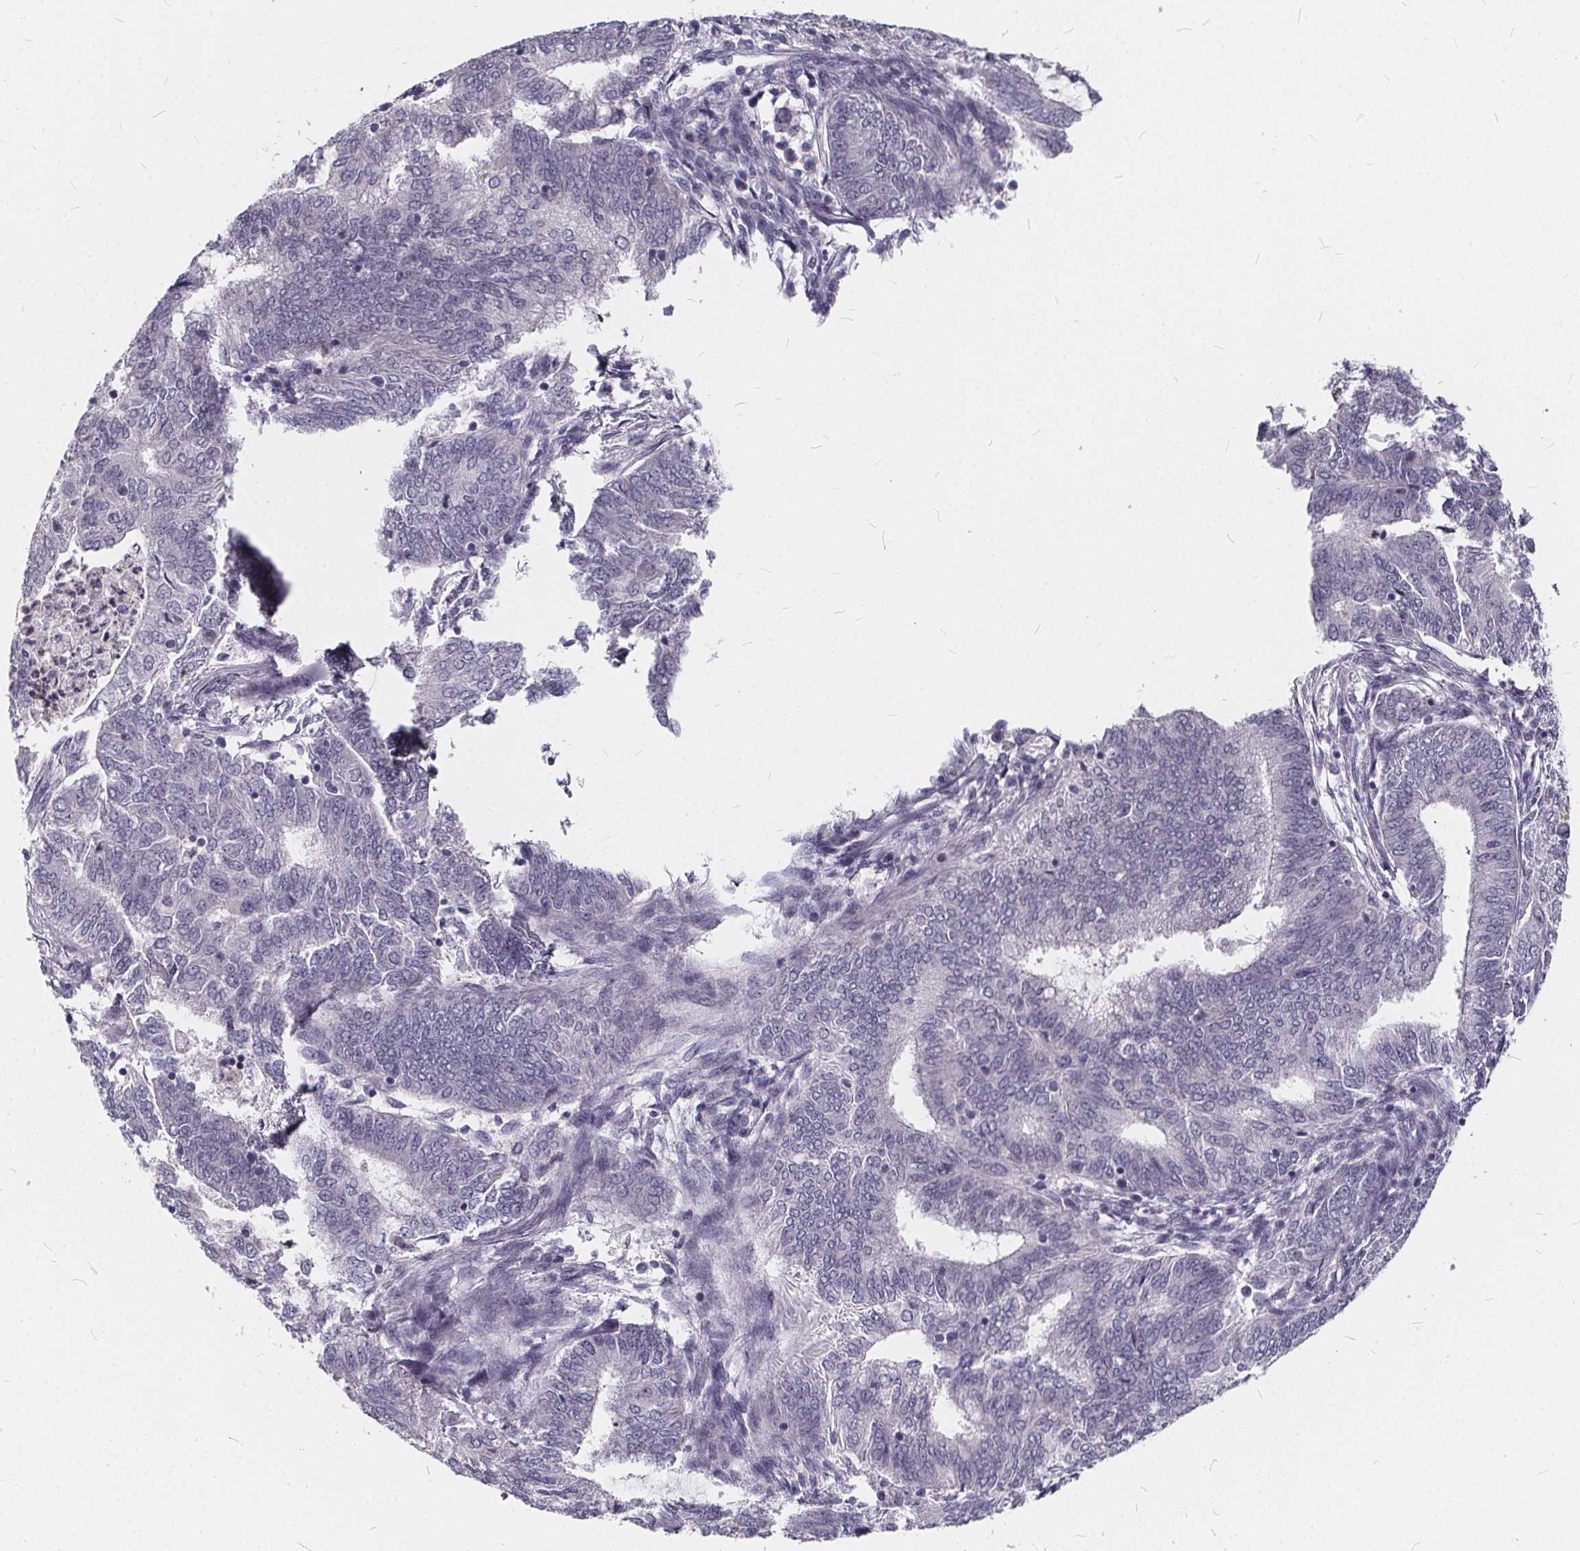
{"staining": {"intensity": "negative", "quantity": "none", "location": "none"}, "tissue": "endometrial cancer", "cell_type": "Tumor cells", "image_type": "cancer", "snomed": [{"axis": "morphology", "description": "Adenocarcinoma, NOS"}, {"axis": "topography", "description": "Endometrium"}], "caption": "Protein analysis of adenocarcinoma (endometrial) displays no significant staining in tumor cells.", "gene": "SPEF2", "patient": {"sex": "female", "age": 62}}